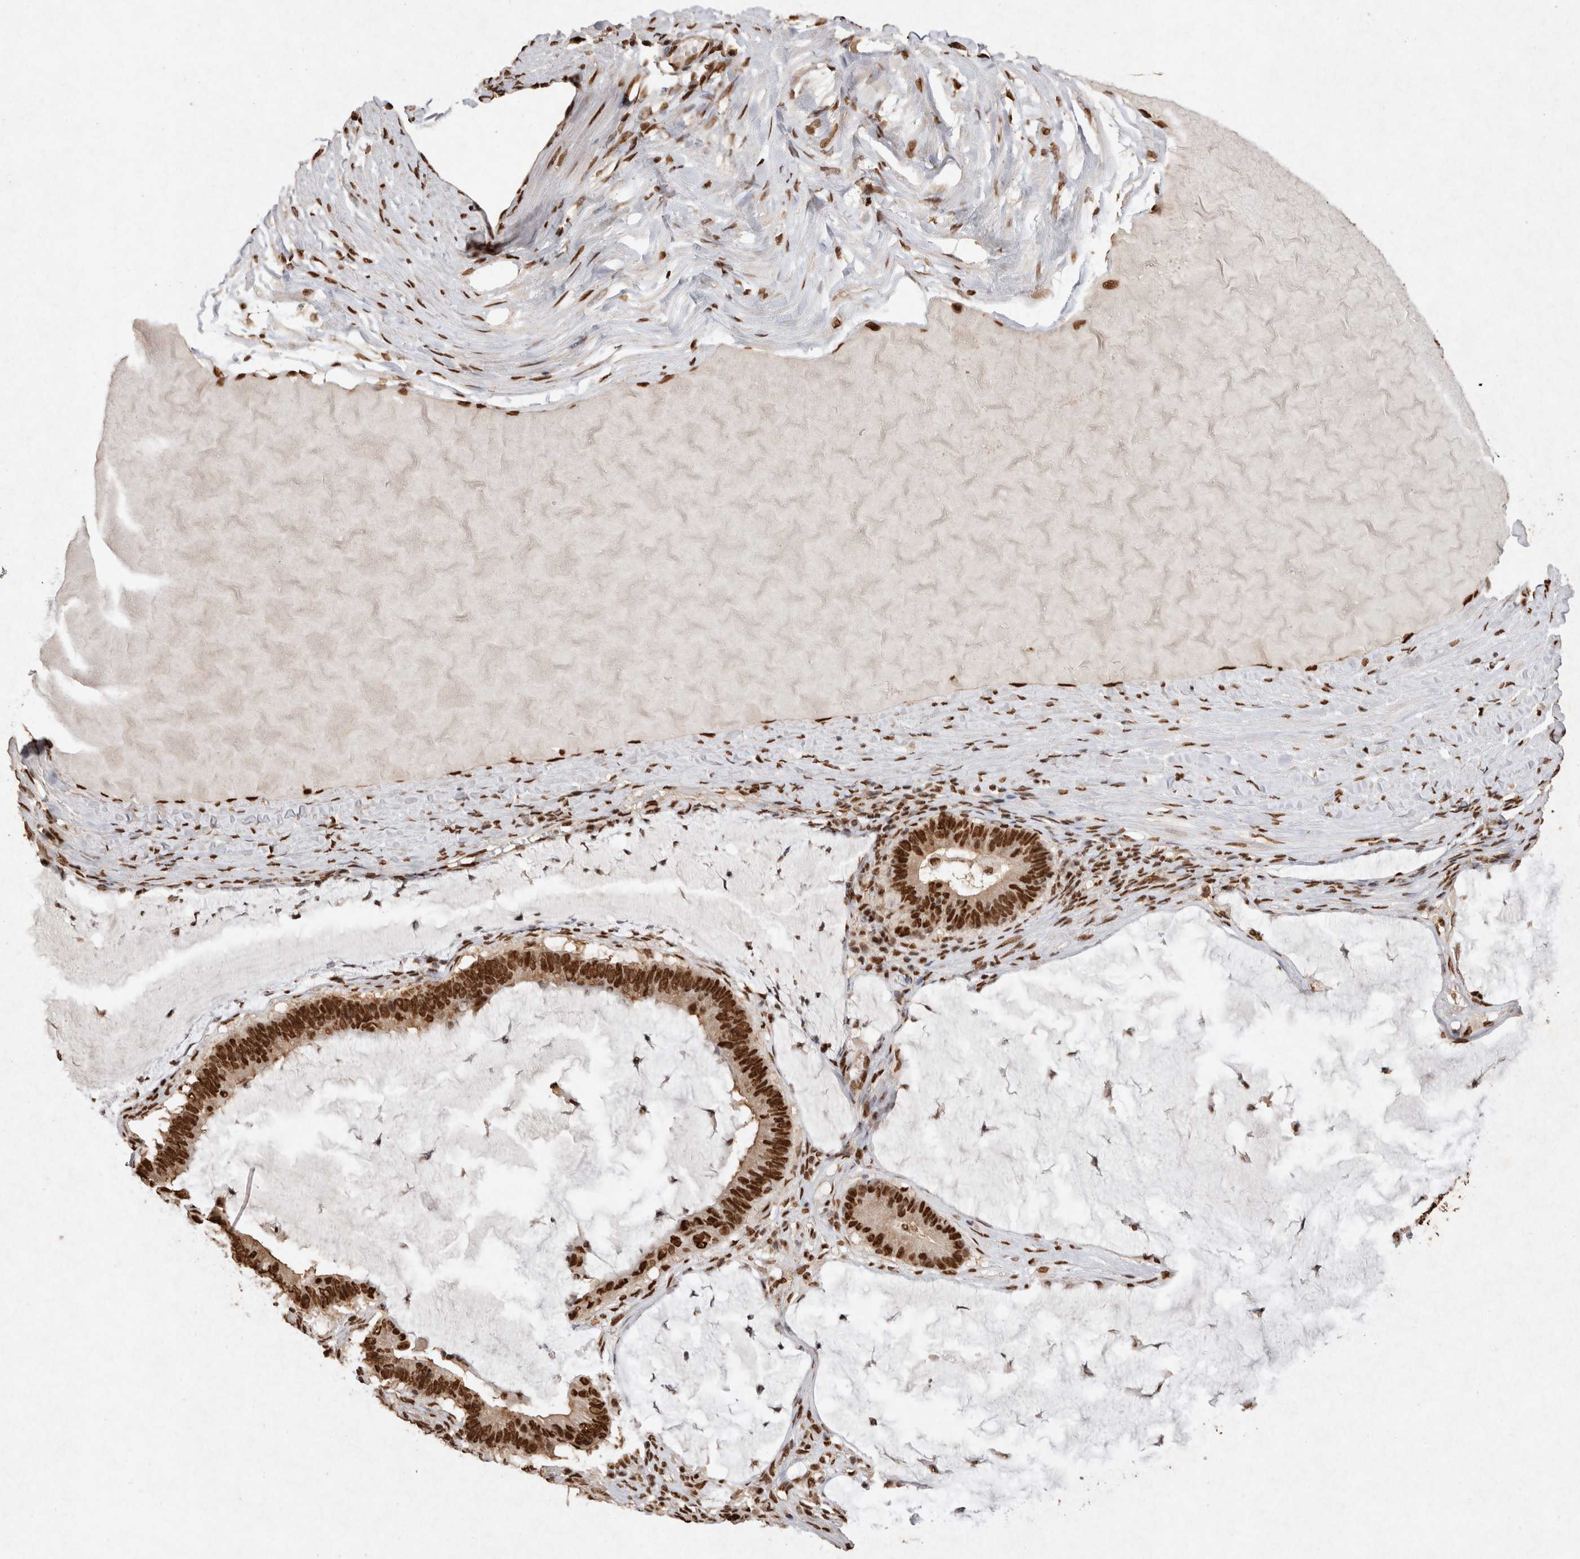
{"staining": {"intensity": "strong", "quantity": ">75%", "location": "nuclear"}, "tissue": "ovarian cancer", "cell_type": "Tumor cells", "image_type": "cancer", "snomed": [{"axis": "morphology", "description": "Cystadenocarcinoma, mucinous, NOS"}, {"axis": "topography", "description": "Ovary"}], "caption": "A photomicrograph showing strong nuclear expression in about >75% of tumor cells in ovarian cancer (mucinous cystadenocarcinoma), as visualized by brown immunohistochemical staining.", "gene": "HDGF", "patient": {"sex": "female", "age": 61}}